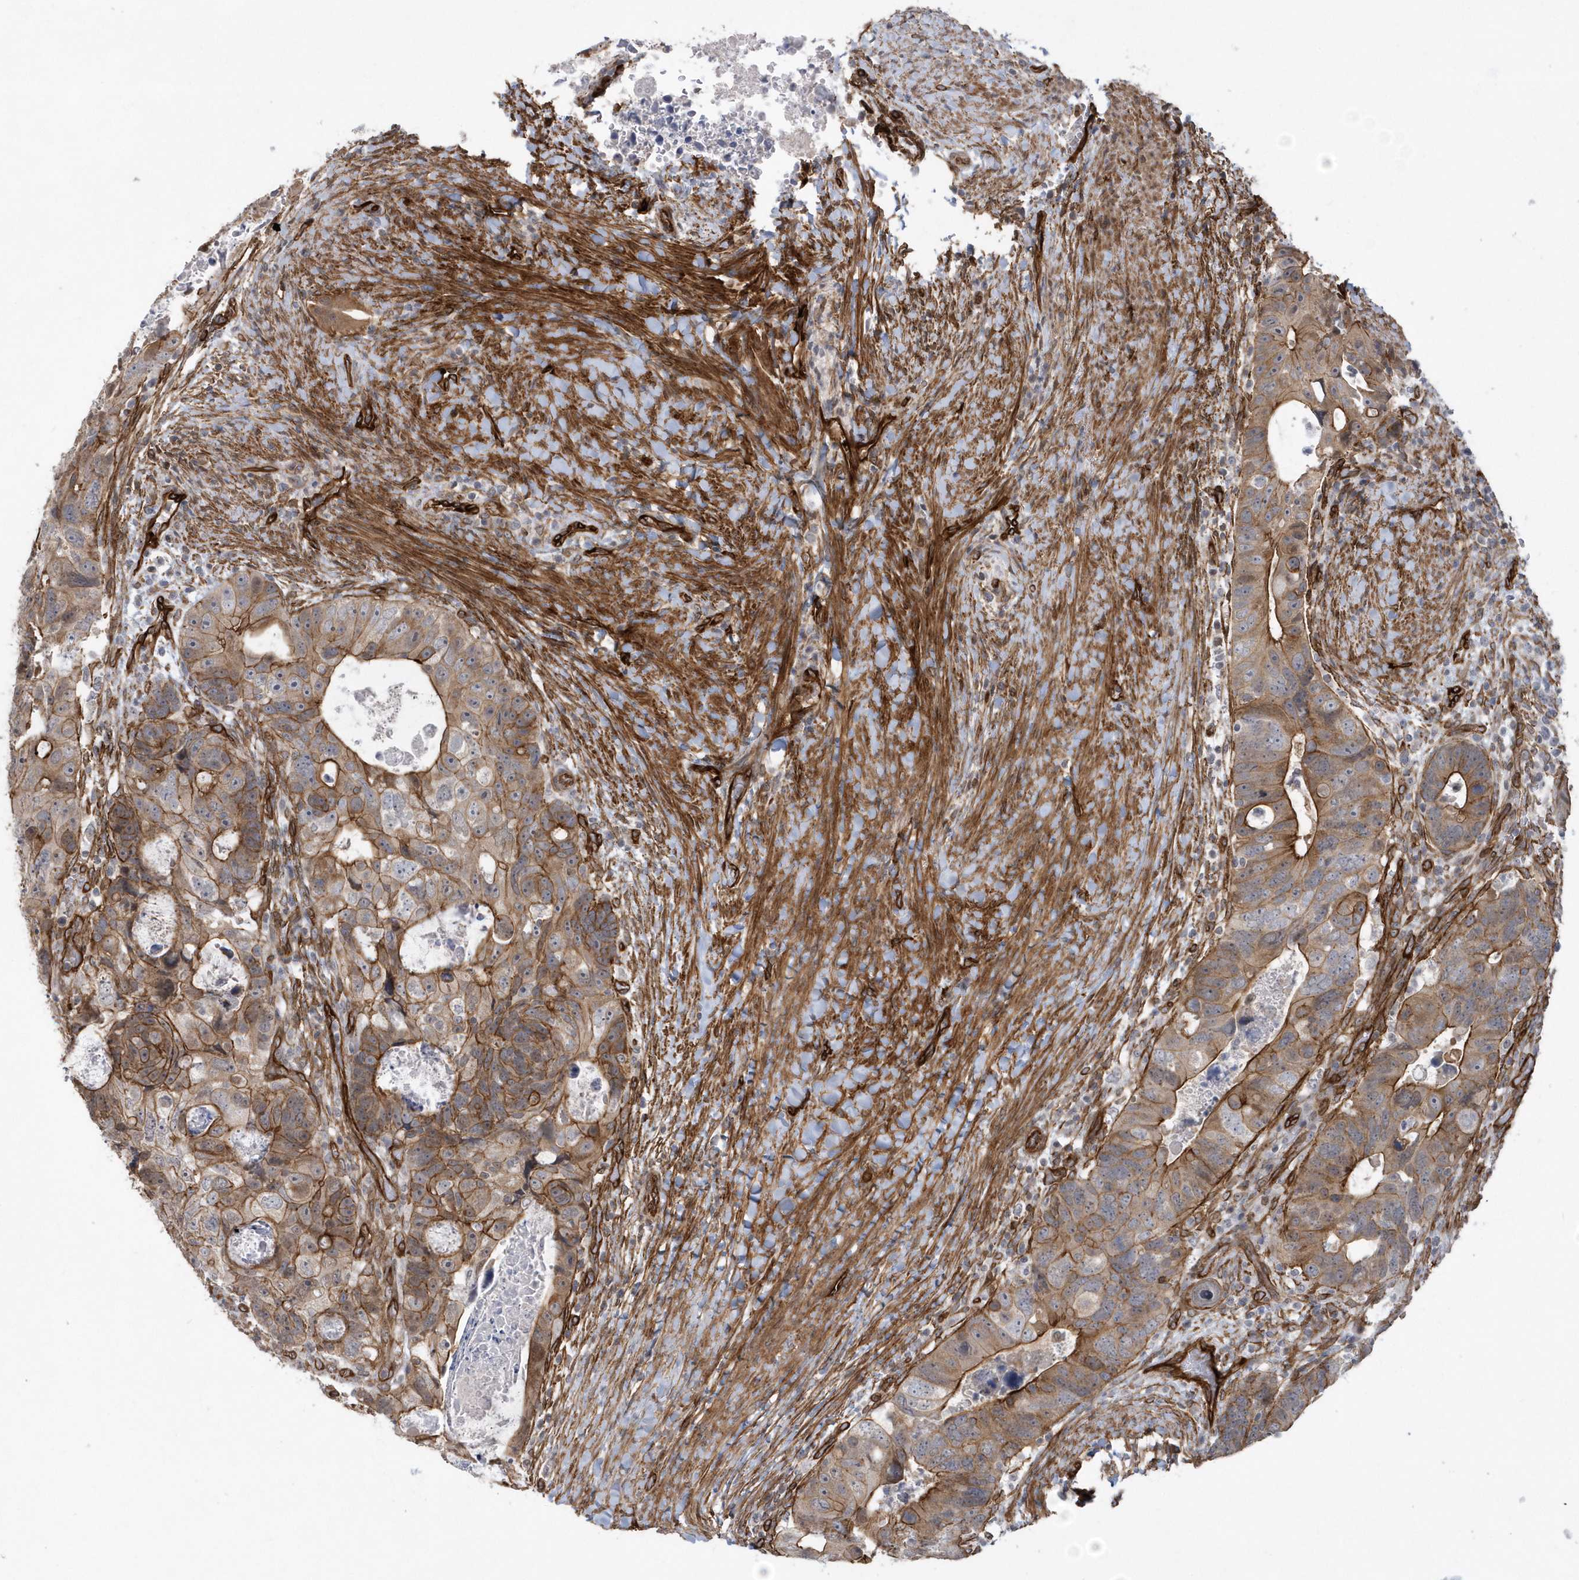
{"staining": {"intensity": "moderate", "quantity": ">75%", "location": "cytoplasmic/membranous"}, "tissue": "colorectal cancer", "cell_type": "Tumor cells", "image_type": "cancer", "snomed": [{"axis": "morphology", "description": "Adenocarcinoma, NOS"}, {"axis": "topography", "description": "Rectum"}], "caption": "Immunohistochemical staining of human colorectal cancer (adenocarcinoma) reveals medium levels of moderate cytoplasmic/membranous expression in approximately >75% of tumor cells.", "gene": "RAI14", "patient": {"sex": "male", "age": 59}}